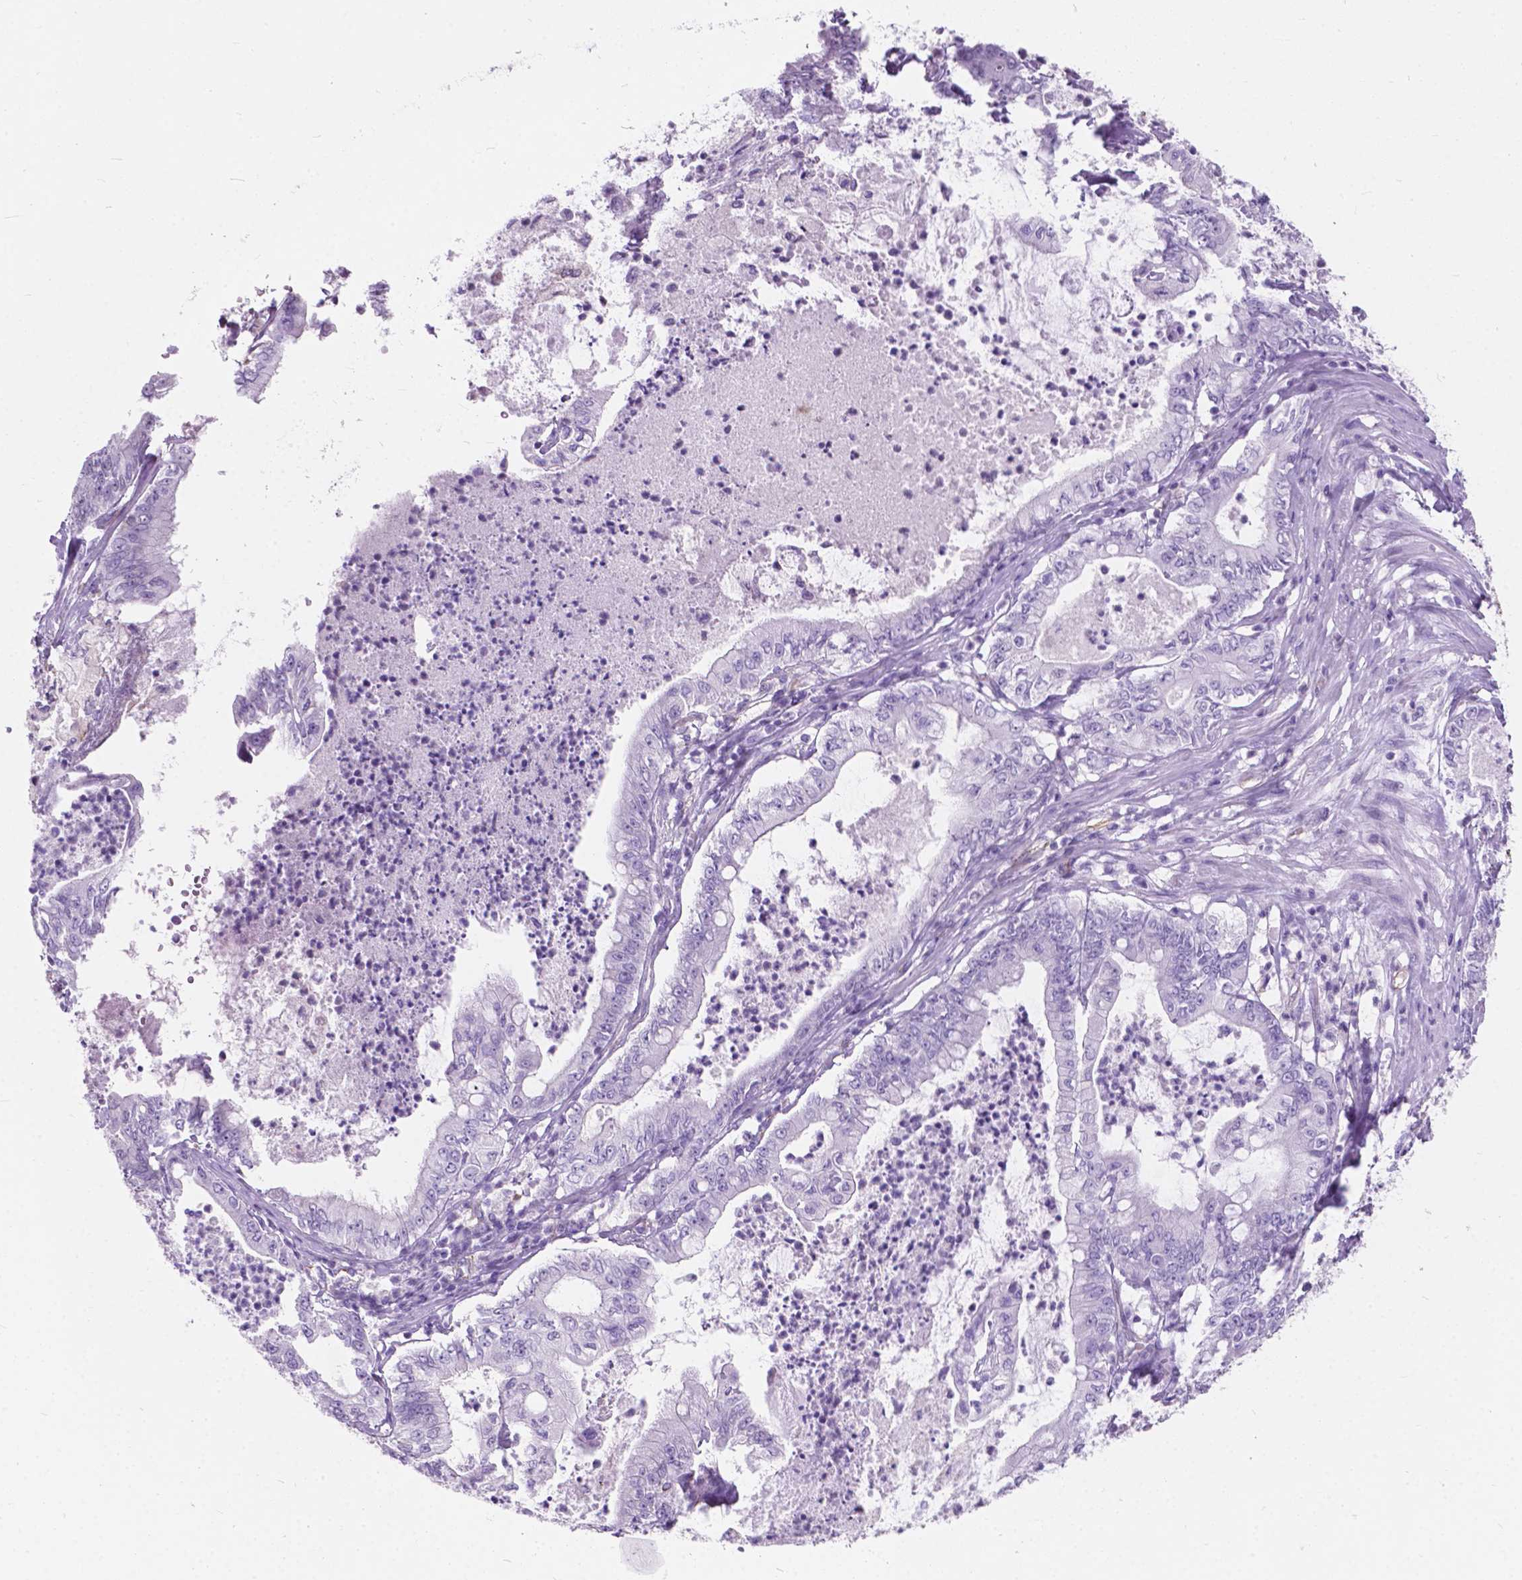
{"staining": {"intensity": "negative", "quantity": "none", "location": "none"}, "tissue": "pancreatic cancer", "cell_type": "Tumor cells", "image_type": "cancer", "snomed": [{"axis": "morphology", "description": "Adenocarcinoma, NOS"}, {"axis": "topography", "description": "Pancreas"}], "caption": "Immunohistochemical staining of human adenocarcinoma (pancreatic) exhibits no significant staining in tumor cells.", "gene": "AMOT", "patient": {"sex": "male", "age": 71}}